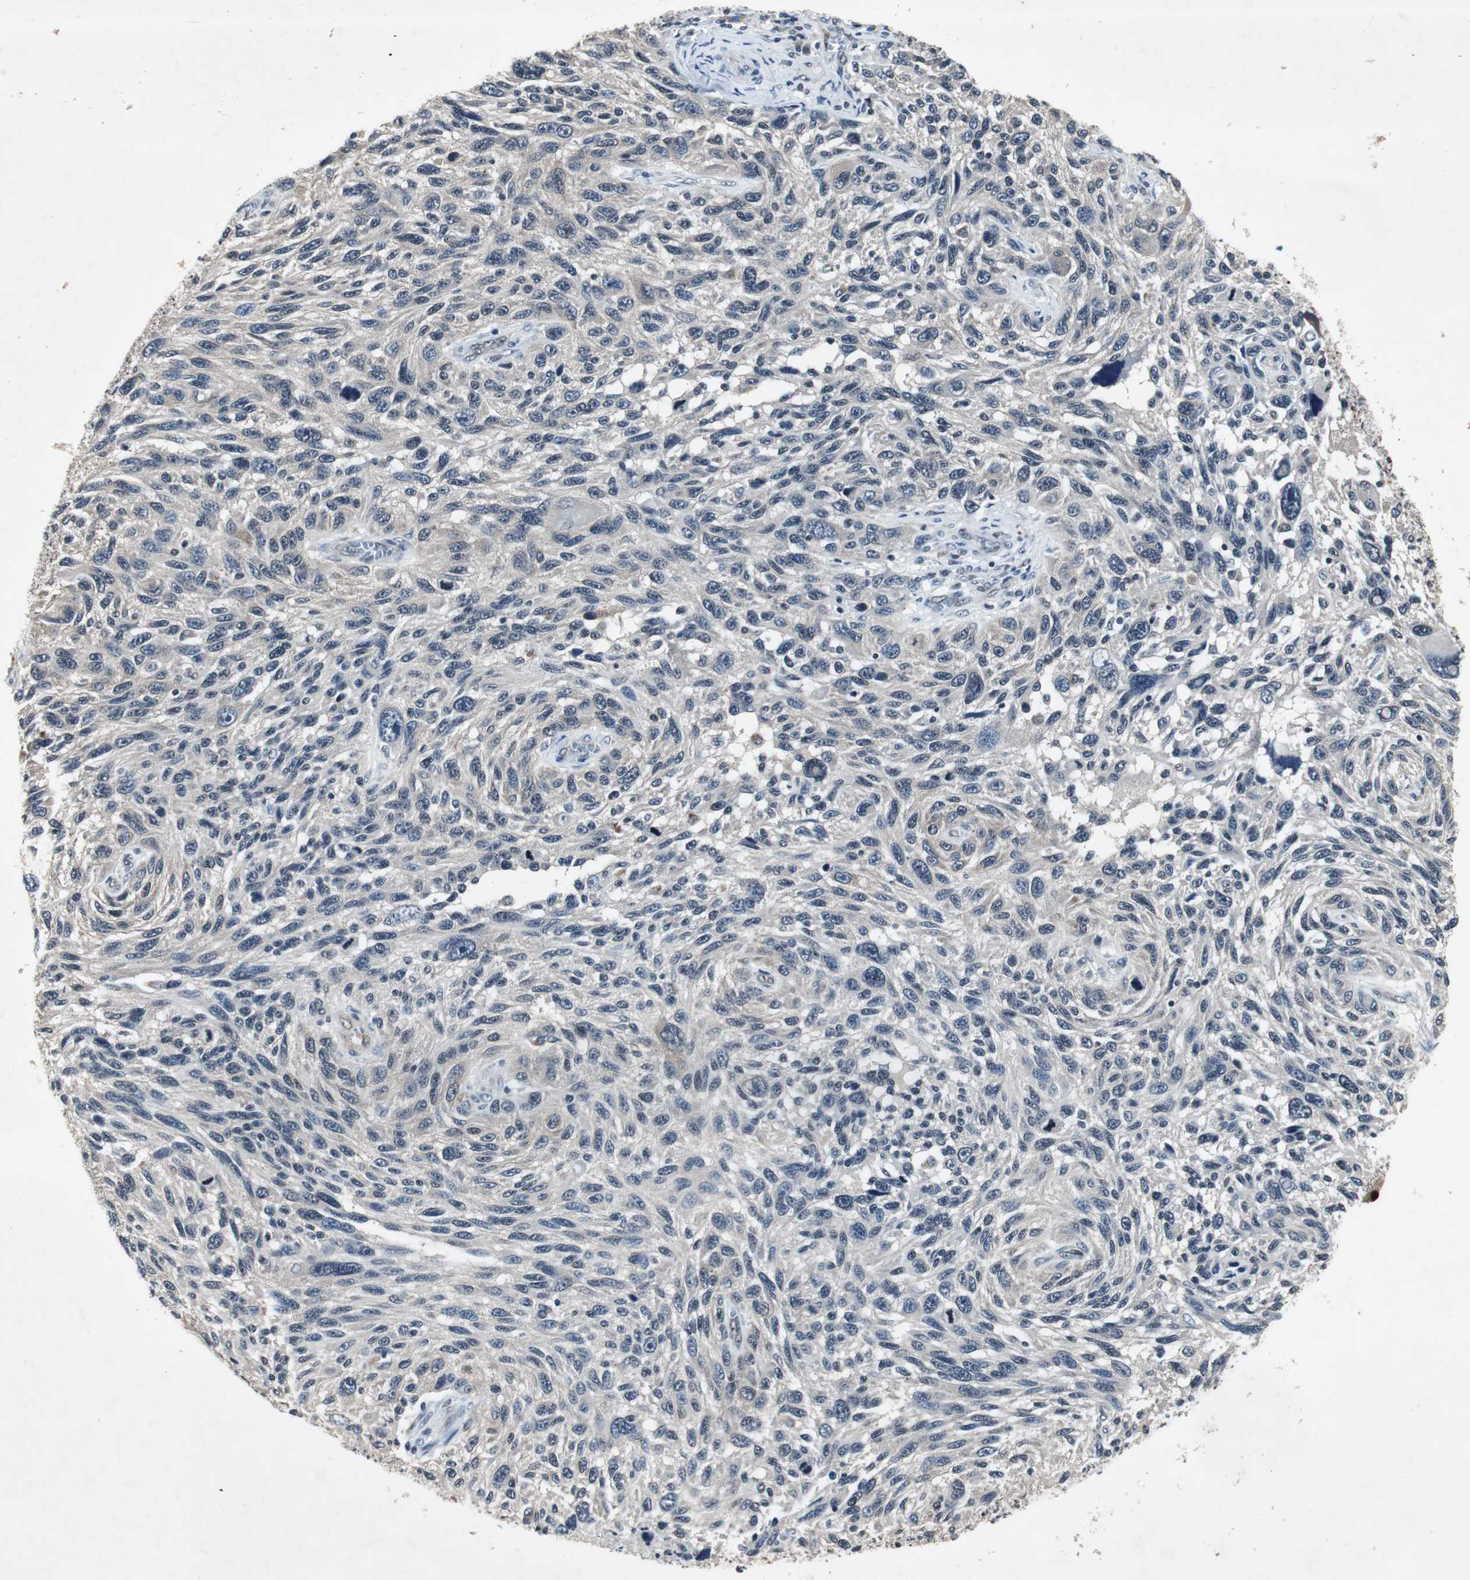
{"staining": {"intensity": "negative", "quantity": "none", "location": "none"}, "tissue": "melanoma", "cell_type": "Tumor cells", "image_type": "cancer", "snomed": [{"axis": "morphology", "description": "Malignant melanoma, NOS"}, {"axis": "topography", "description": "Skin"}], "caption": "Protein analysis of malignant melanoma exhibits no significant expression in tumor cells. The staining was performed using DAB (3,3'-diaminobenzidine) to visualize the protein expression in brown, while the nuclei were stained in blue with hematoxylin (Magnification: 20x).", "gene": "SMAD1", "patient": {"sex": "male", "age": 53}}